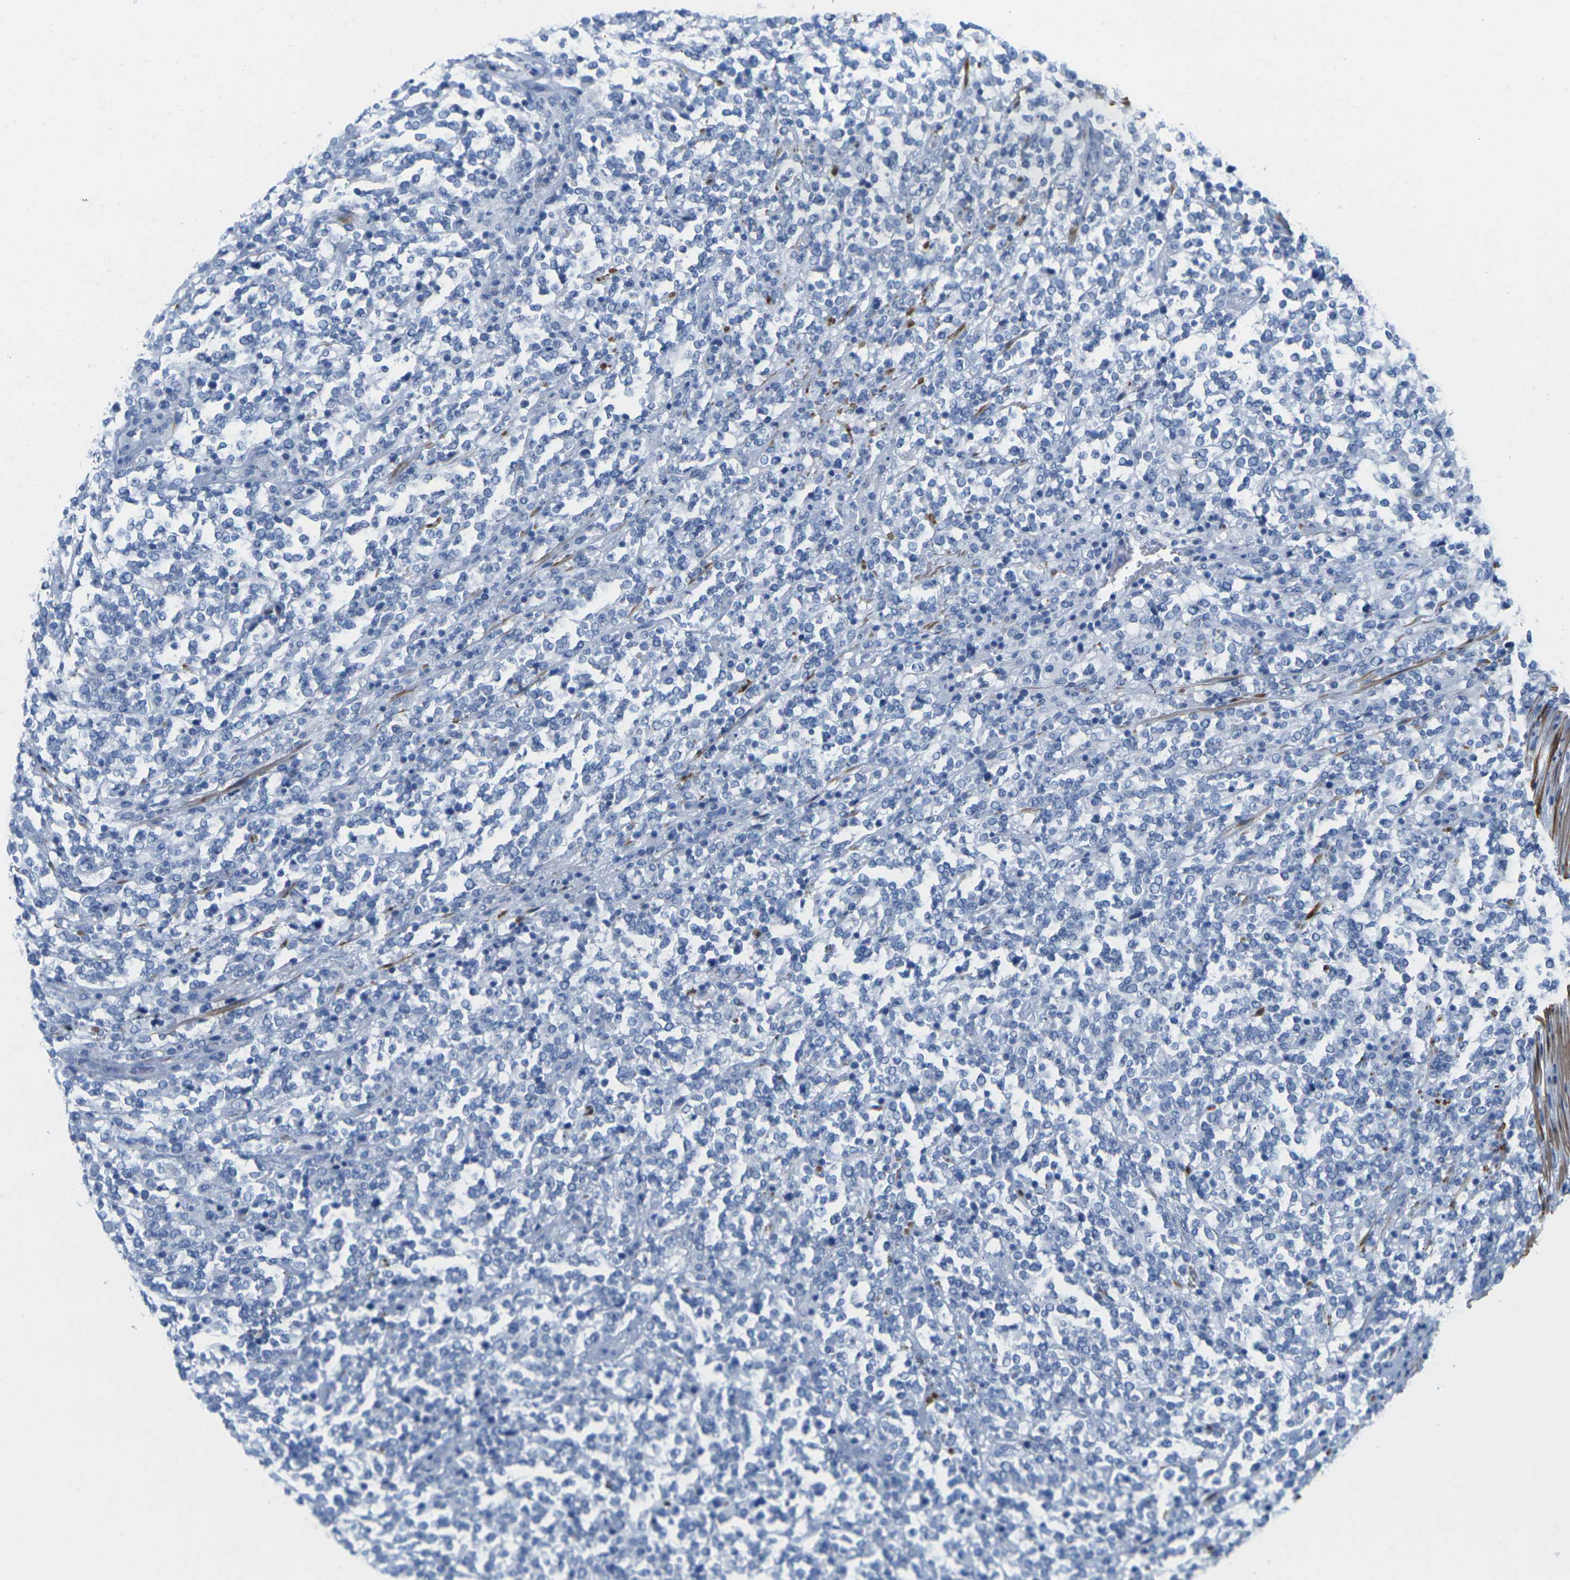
{"staining": {"intensity": "negative", "quantity": "none", "location": "none"}, "tissue": "lymphoma", "cell_type": "Tumor cells", "image_type": "cancer", "snomed": [{"axis": "morphology", "description": "Malignant lymphoma, non-Hodgkin's type, High grade"}, {"axis": "topography", "description": "Soft tissue"}], "caption": "Histopathology image shows no protein positivity in tumor cells of lymphoma tissue. (DAB immunohistochemistry visualized using brightfield microscopy, high magnification).", "gene": "CNN1", "patient": {"sex": "male", "age": 18}}